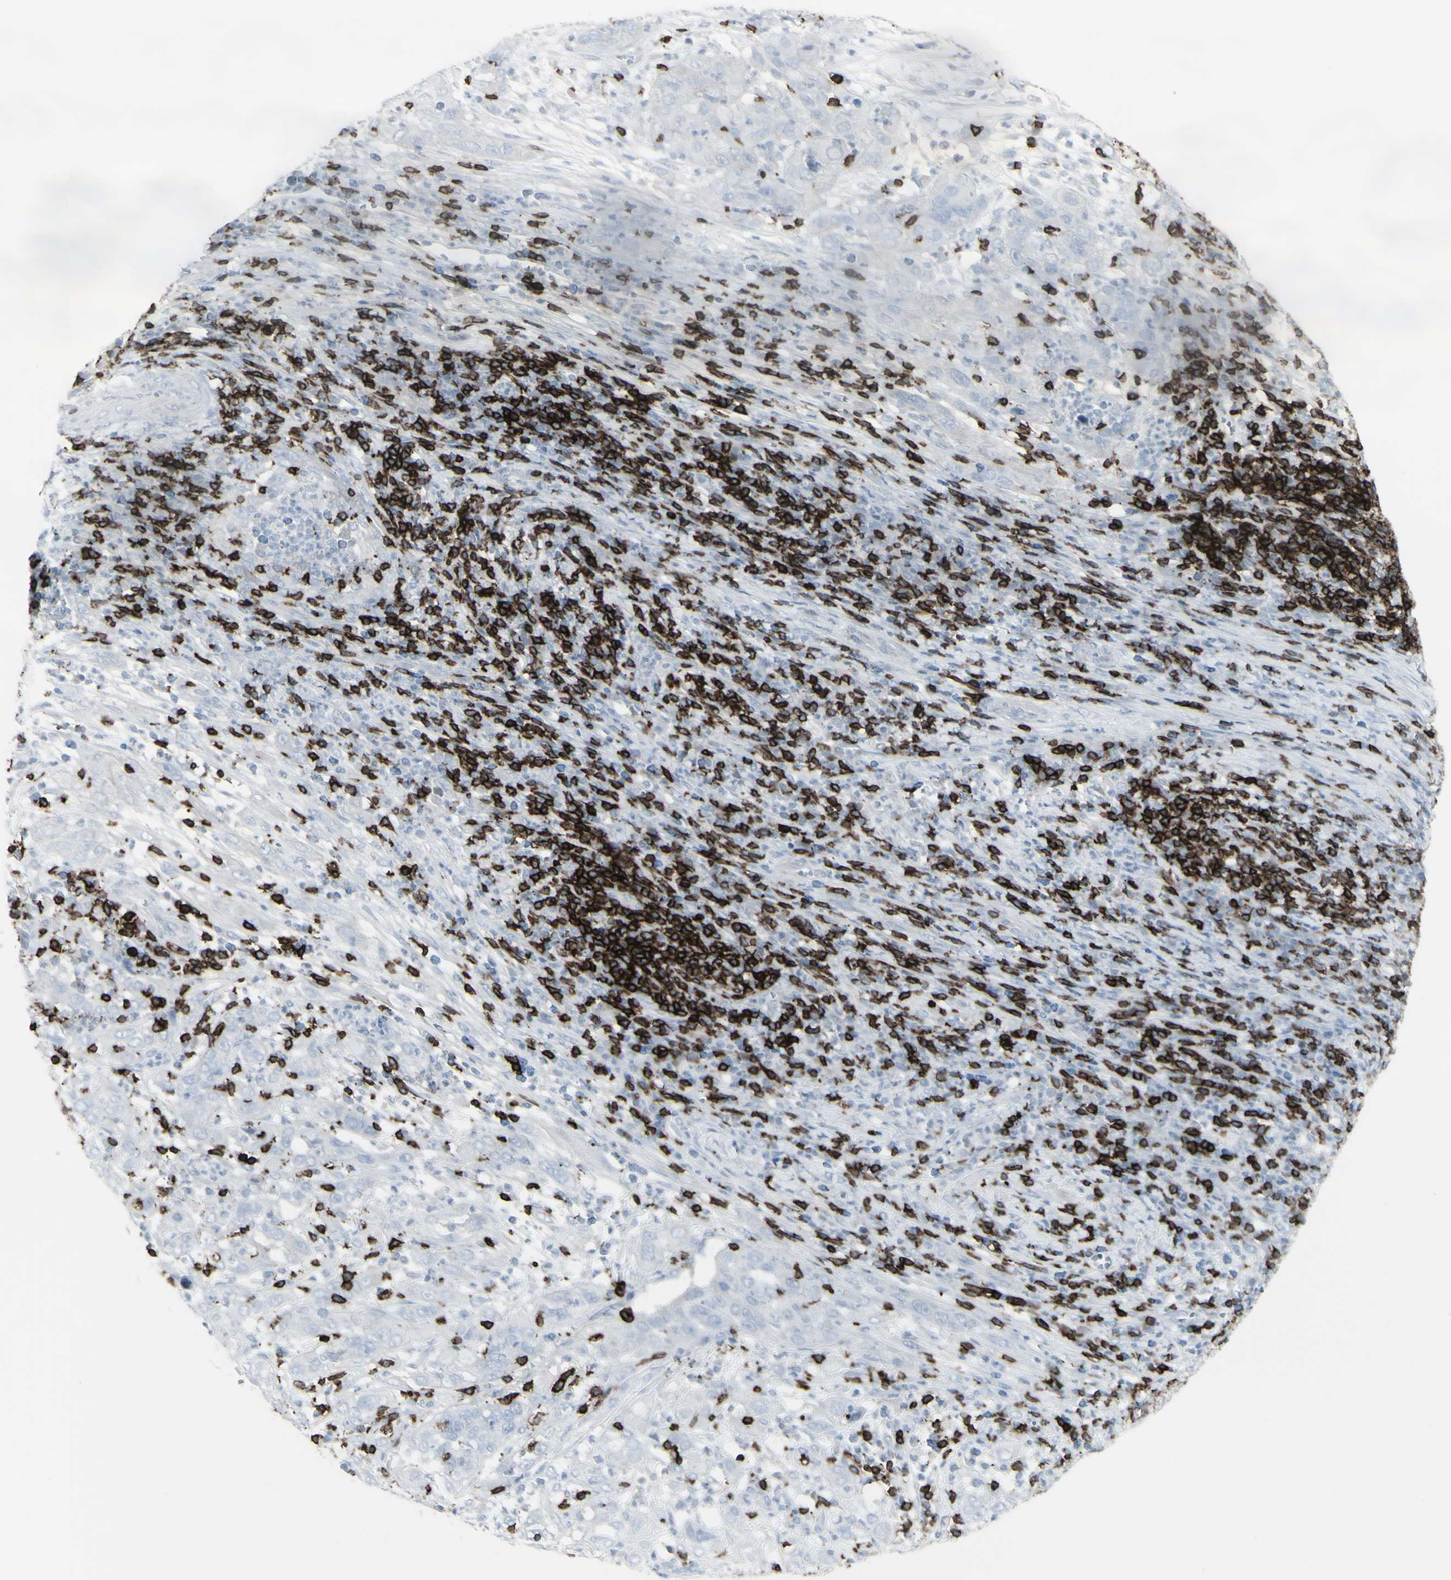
{"staining": {"intensity": "negative", "quantity": "none", "location": "none"}, "tissue": "cervical cancer", "cell_type": "Tumor cells", "image_type": "cancer", "snomed": [{"axis": "morphology", "description": "Squamous cell carcinoma, NOS"}, {"axis": "topography", "description": "Cervix"}], "caption": "IHC histopathology image of neoplastic tissue: cervical squamous cell carcinoma stained with DAB exhibits no significant protein positivity in tumor cells.", "gene": "CD247", "patient": {"sex": "female", "age": 32}}